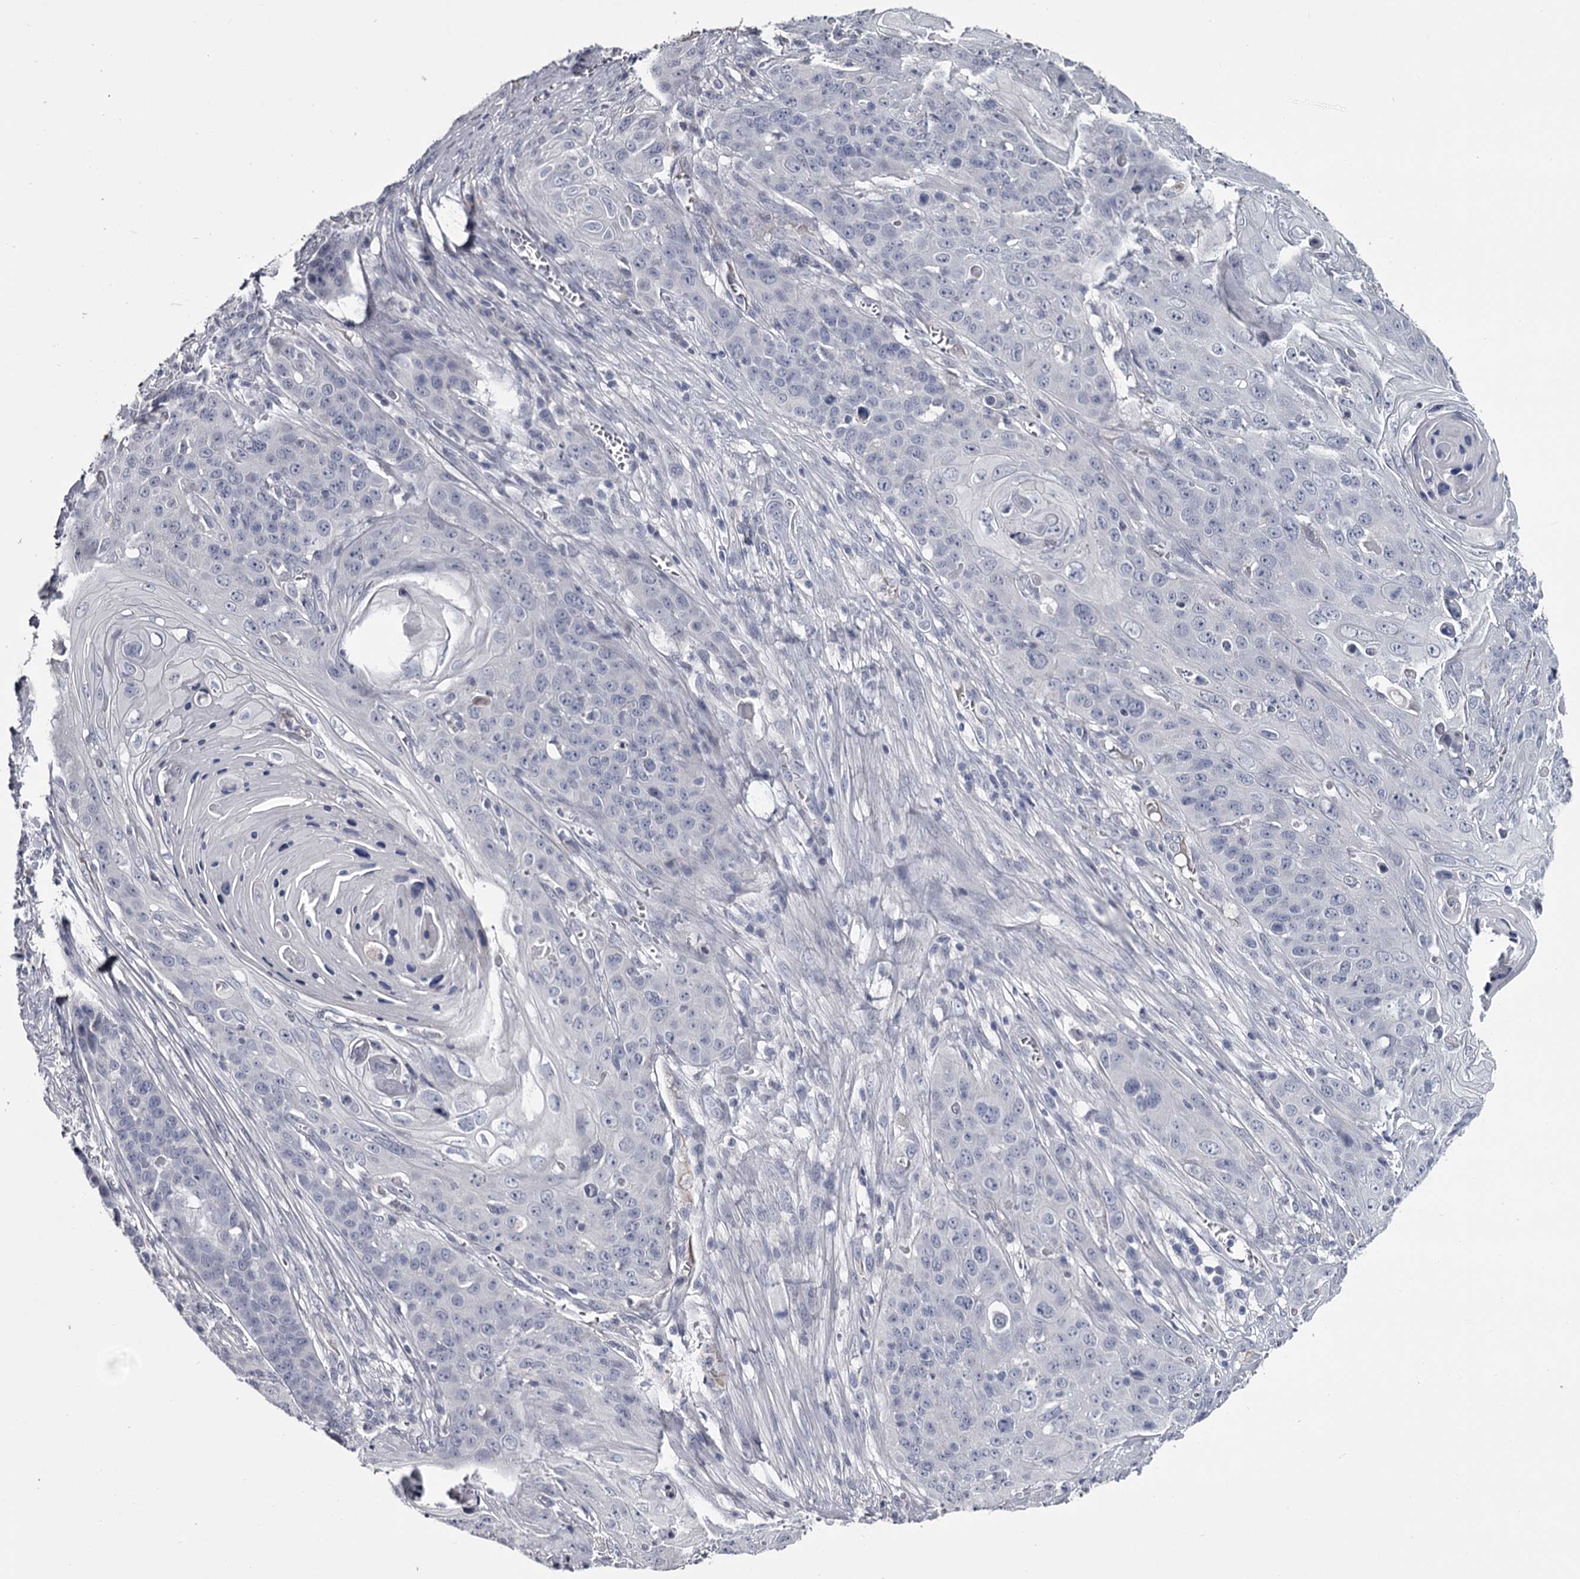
{"staining": {"intensity": "negative", "quantity": "none", "location": "none"}, "tissue": "skin cancer", "cell_type": "Tumor cells", "image_type": "cancer", "snomed": [{"axis": "morphology", "description": "Squamous cell carcinoma, NOS"}, {"axis": "topography", "description": "Skin"}], "caption": "This is an immunohistochemistry (IHC) image of human squamous cell carcinoma (skin). There is no staining in tumor cells.", "gene": "DAO", "patient": {"sex": "male", "age": 55}}